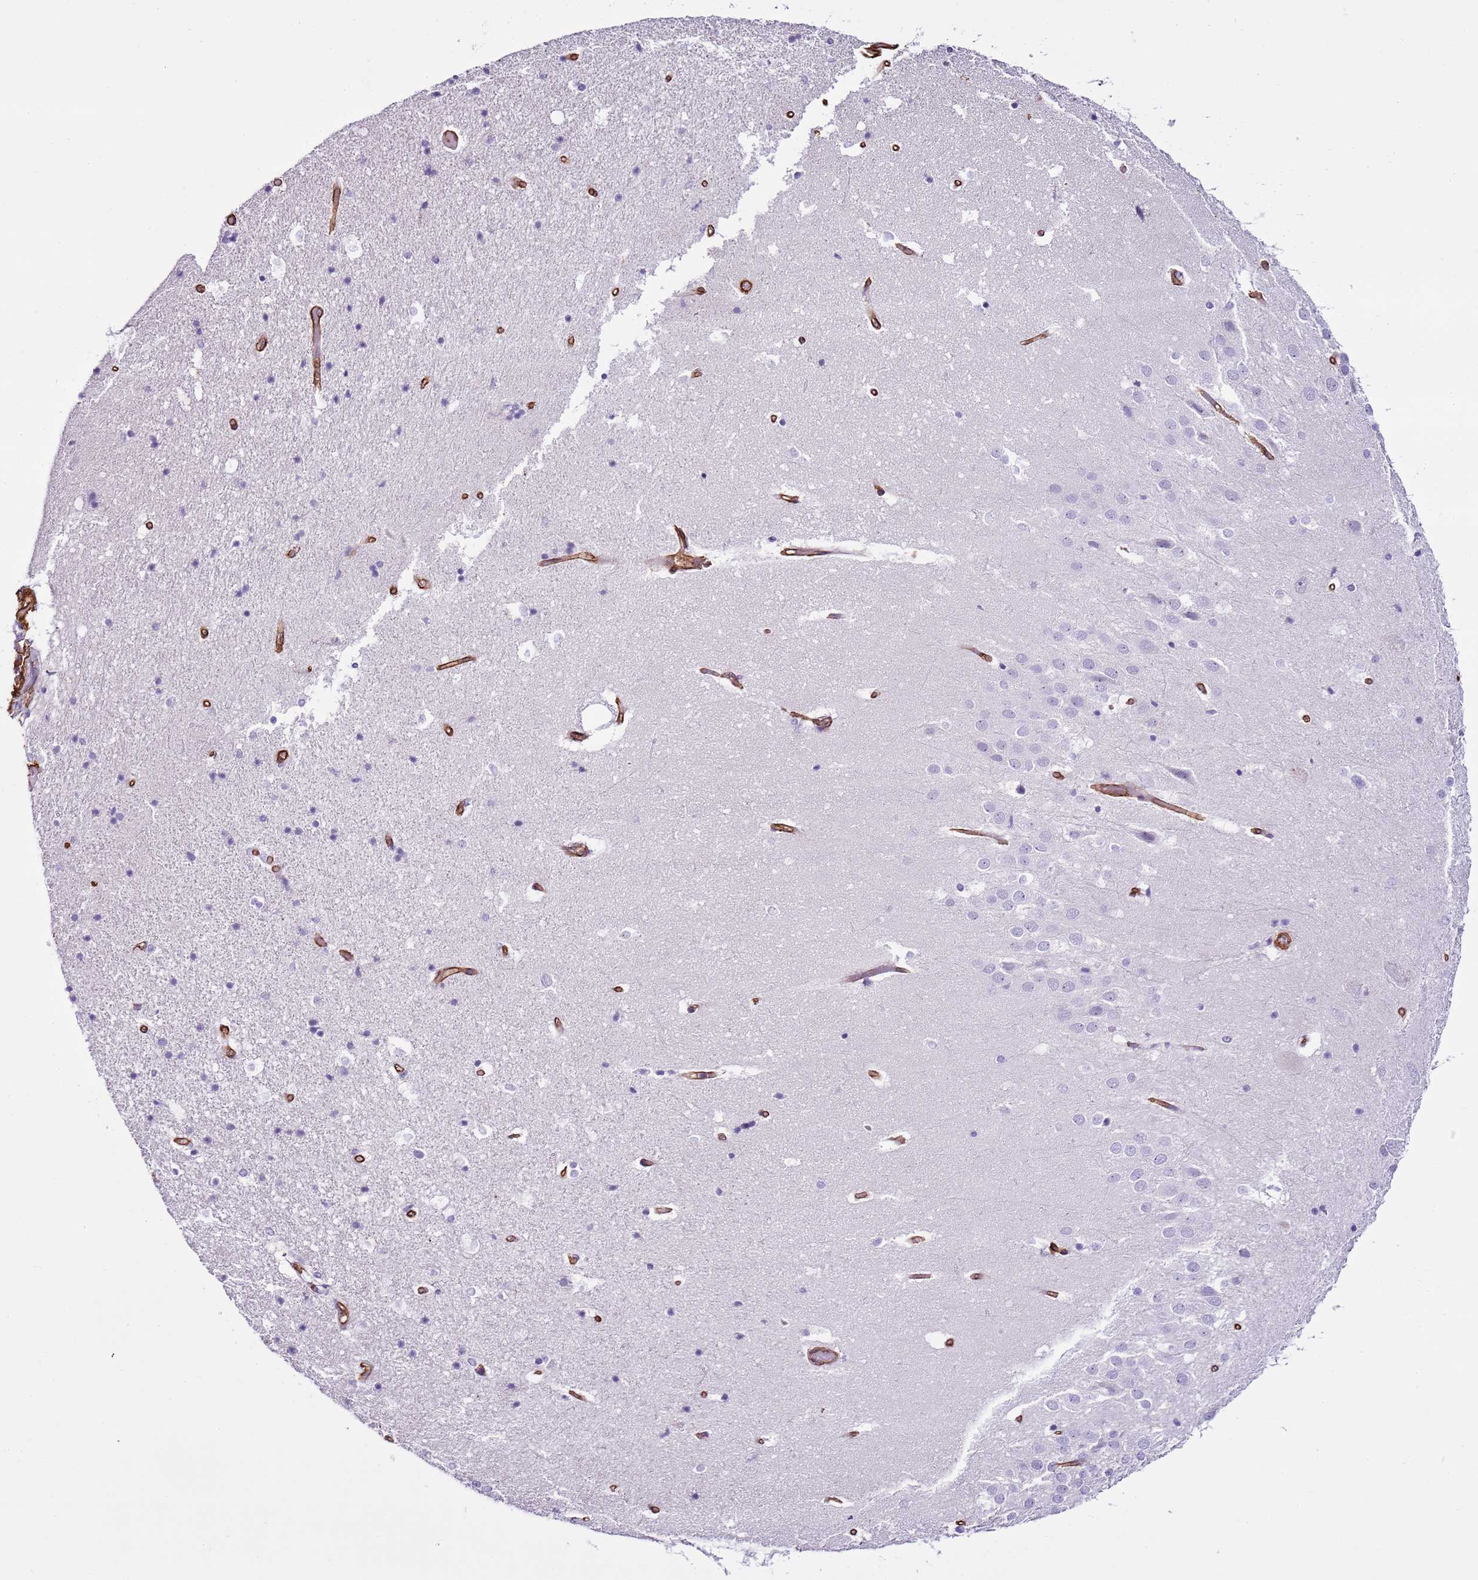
{"staining": {"intensity": "negative", "quantity": "none", "location": "none"}, "tissue": "hippocampus", "cell_type": "Glial cells", "image_type": "normal", "snomed": [{"axis": "morphology", "description": "Normal tissue, NOS"}, {"axis": "topography", "description": "Hippocampus"}], "caption": "Benign hippocampus was stained to show a protein in brown. There is no significant staining in glial cells. (Stains: DAB immunohistochemistry (IHC) with hematoxylin counter stain, Microscopy: brightfield microscopy at high magnification).", "gene": "CTDSPL", "patient": {"sex": "female", "age": 52}}